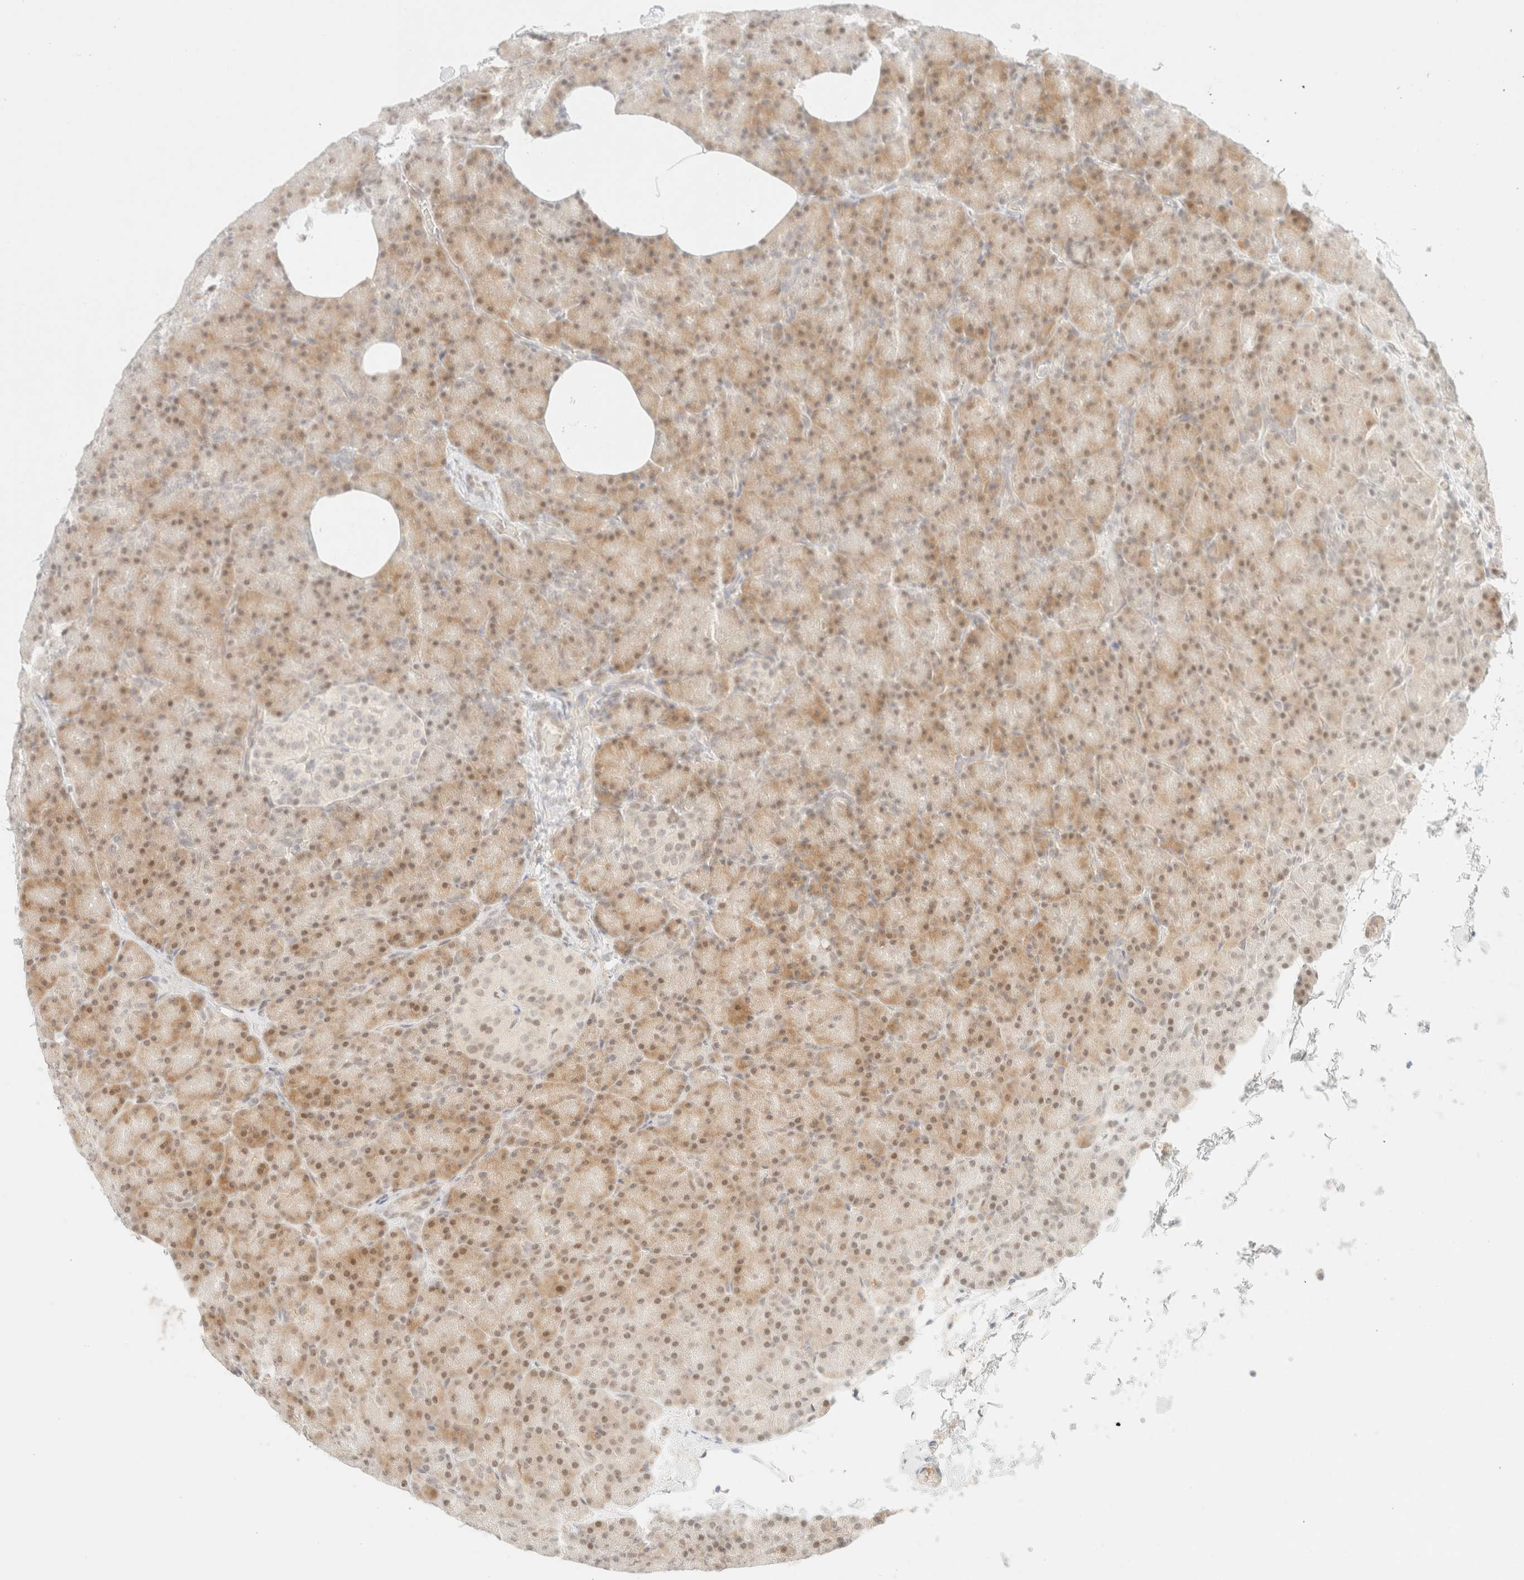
{"staining": {"intensity": "moderate", "quantity": ">75%", "location": "cytoplasmic/membranous,nuclear"}, "tissue": "pancreas", "cell_type": "Exocrine glandular cells", "image_type": "normal", "snomed": [{"axis": "morphology", "description": "Normal tissue, NOS"}, {"axis": "topography", "description": "Pancreas"}], "caption": "Normal pancreas displays moderate cytoplasmic/membranous,nuclear expression in approximately >75% of exocrine glandular cells, visualized by immunohistochemistry.", "gene": "TSR1", "patient": {"sex": "female", "age": 43}}